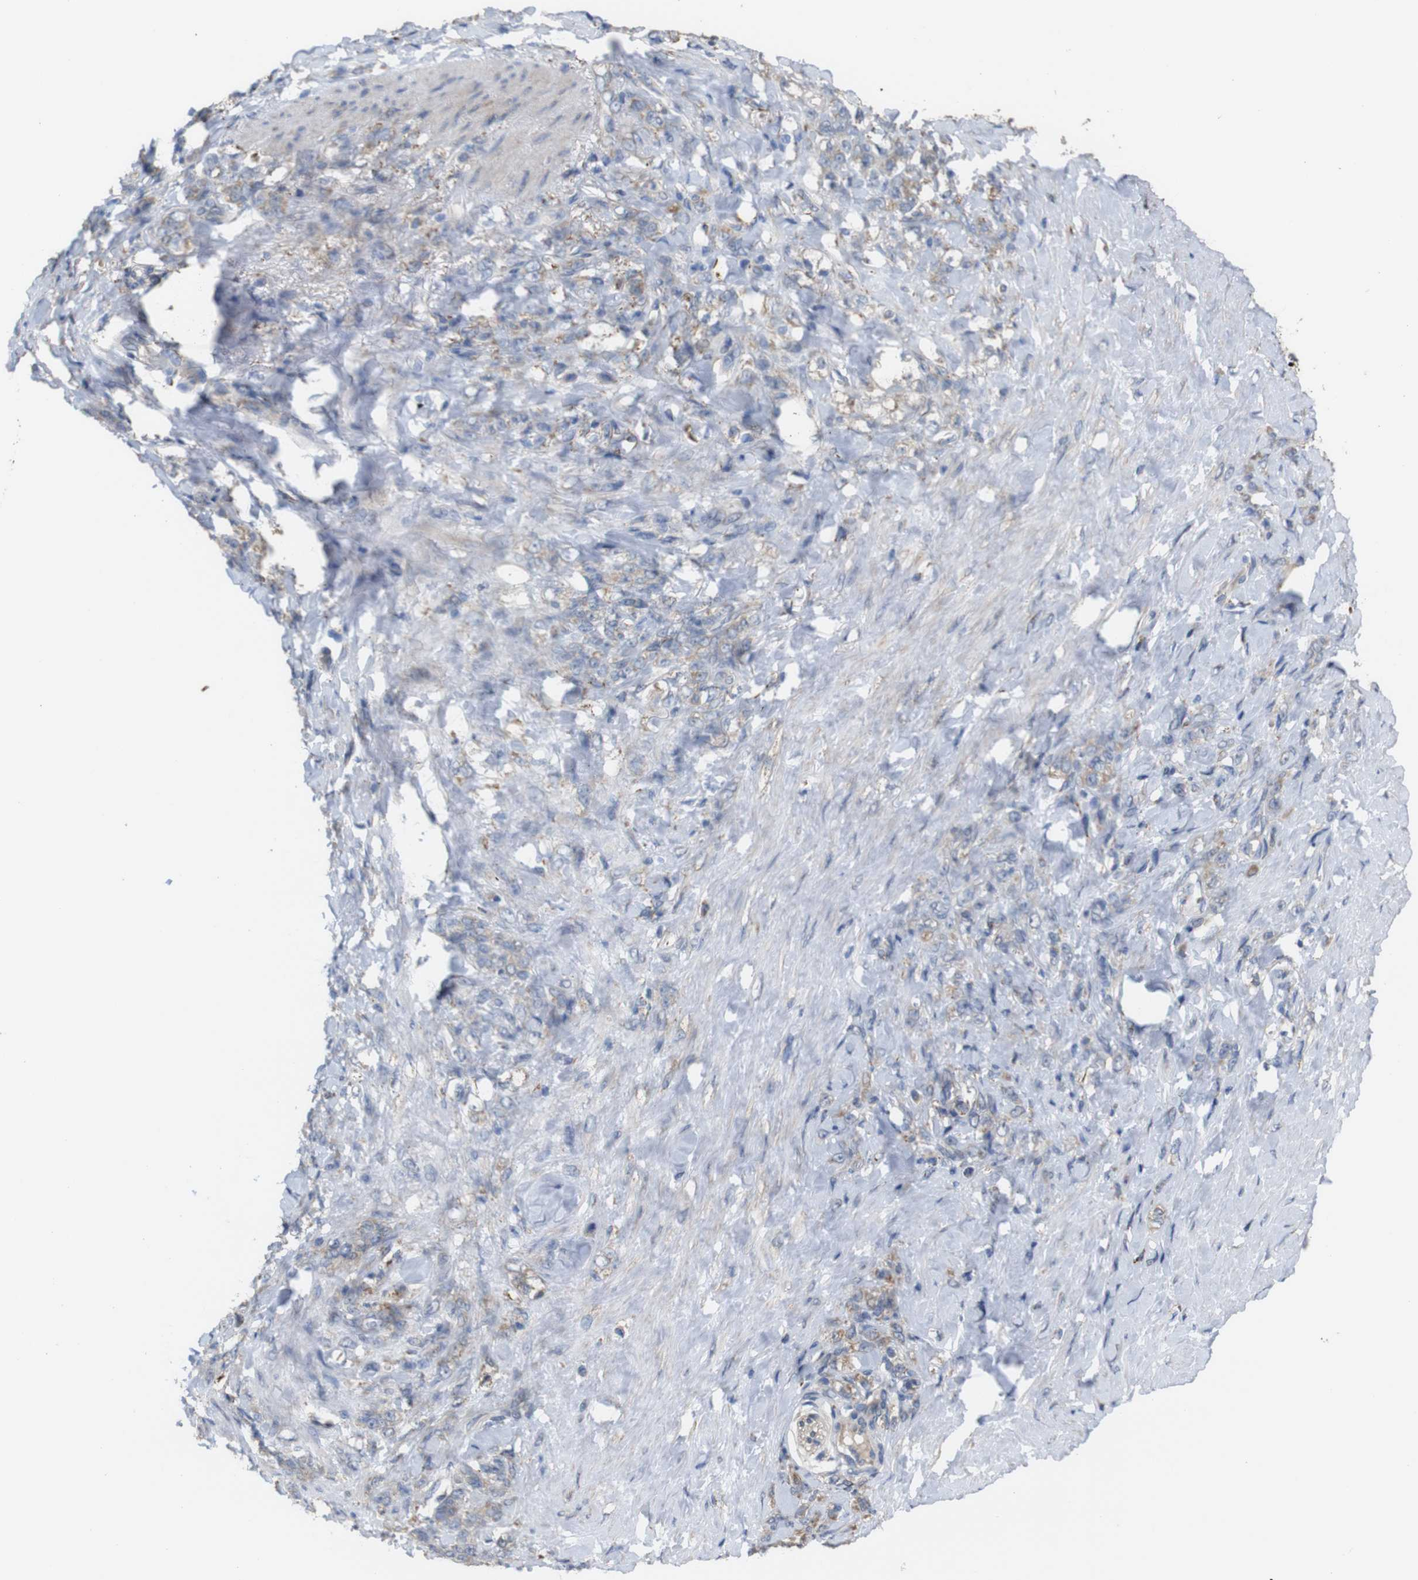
{"staining": {"intensity": "moderate", "quantity": "<25%", "location": "cytoplasmic/membranous"}, "tissue": "stomach cancer", "cell_type": "Tumor cells", "image_type": "cancer", "snomed": [{"axis": "morphology", "description": "Adenocarcinoma, NOS"}, {"axis": "topography", "description": "Stomach"}], "caption": "Brown immunohistochemical staining in stomach cancer shows moderate cytoplasmic/membranous positivity in approximately <25% of tumor cells. The staining was performed using DAB to visualize the protein expression in brown, while the nuclei were stained in blue with hematoxylin (Magnification: 20x).", "gene": "PTPRR", "patient": {"sex": "male", "age": 82}}